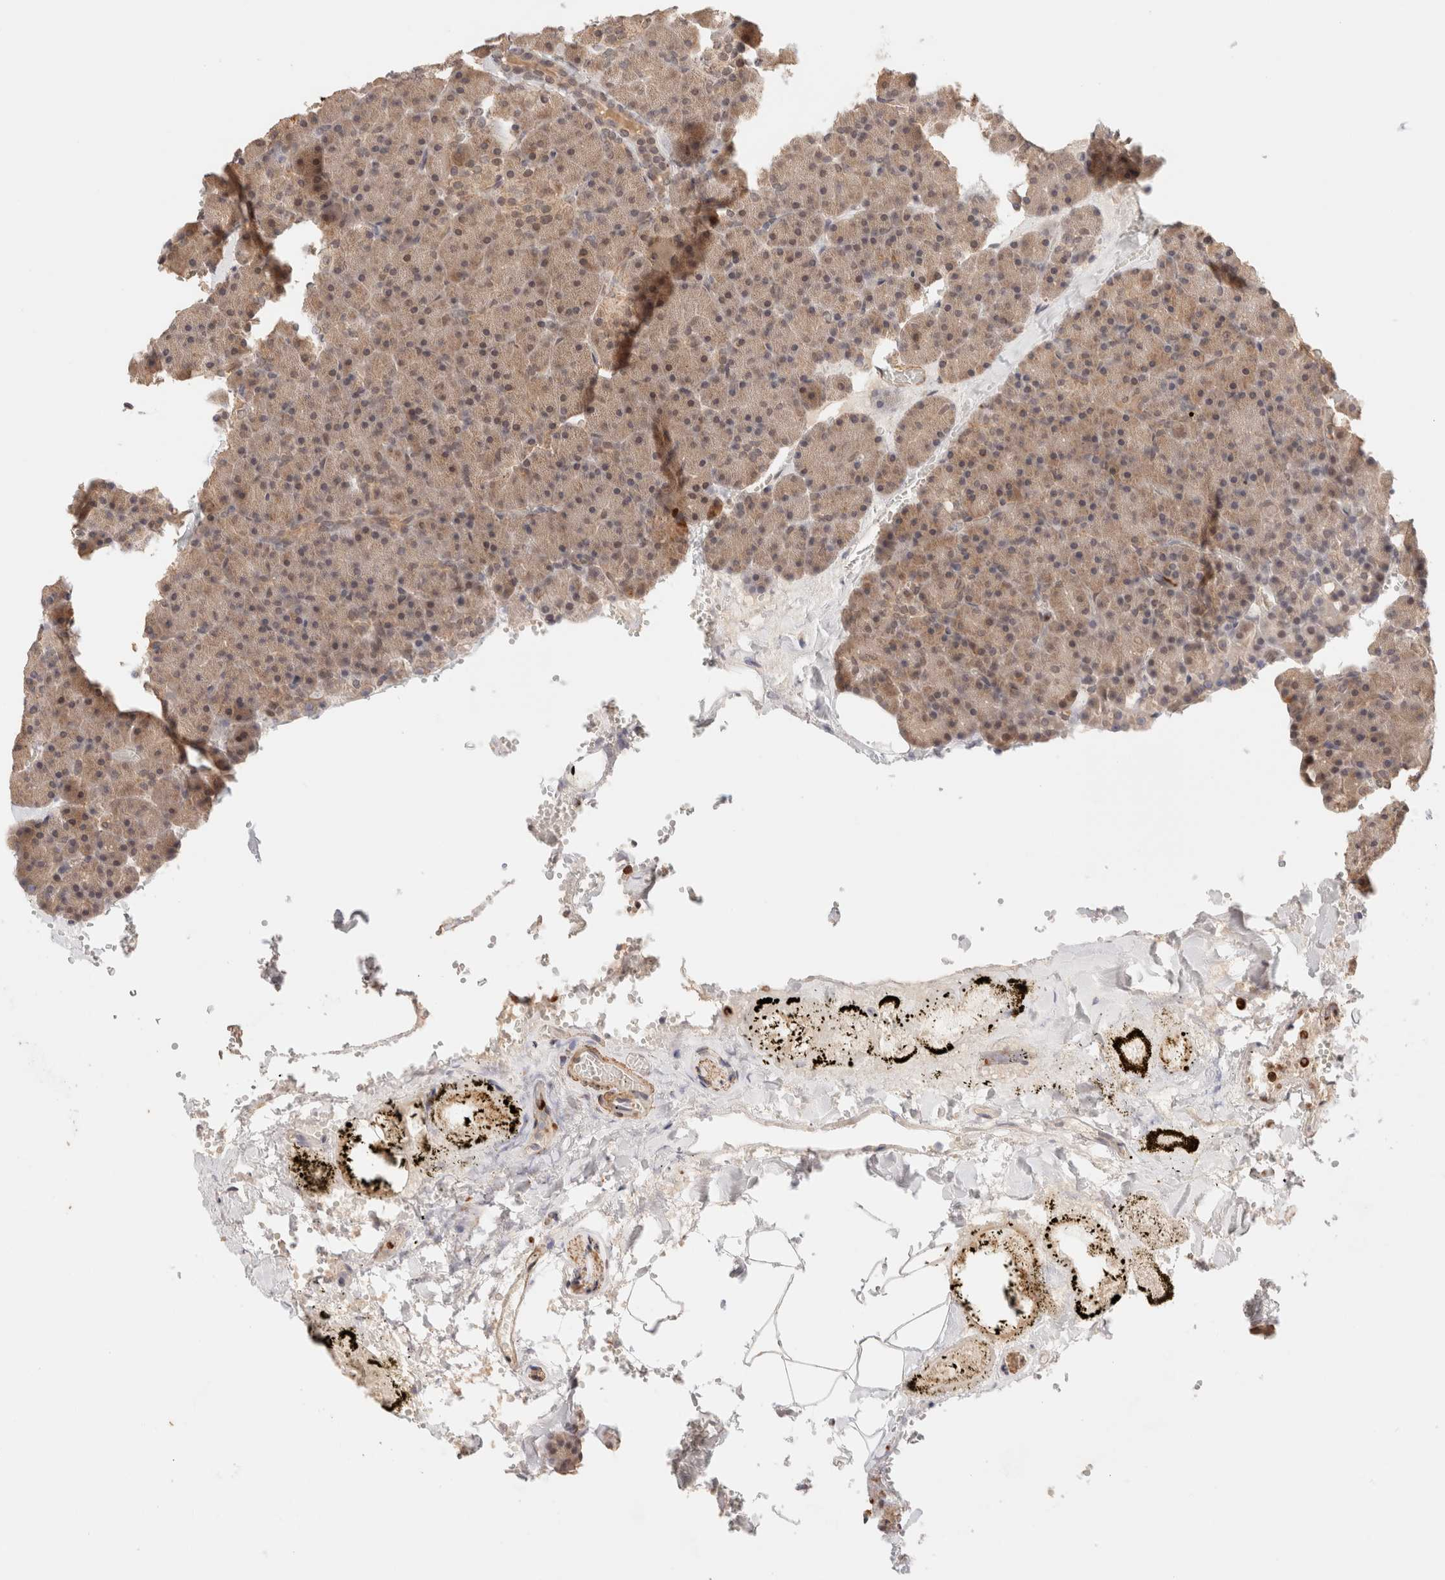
{"staining": {"intensity": "moderate", "quantity": ">75%", "location": "cytoplasmic/membranous"}, "tissue": "pancreas", "cell_type": "Exocrine glandular cells", "image_type": "normal", "snomed": [{"axis": "morphology", "description": "Normal tissue, NOS"}, {"axis": "morphology", "description": "Carcinoid, malignant, NOS"}, {"axis": "topography", "description": "Pancreas"}], "caption": "A brown stain highlights moderate cytoplasmic/membranous expression of a protein in exocrine glandular cells of benign pancreas. Using DAB (3,3'-diaminobenzidine) (brown) and hematoxylin (blue) stains, captured at high magnification using brightfield microscopy.", "gene": "BRPF3", "patient": {"sex": "female", "age": 35}}